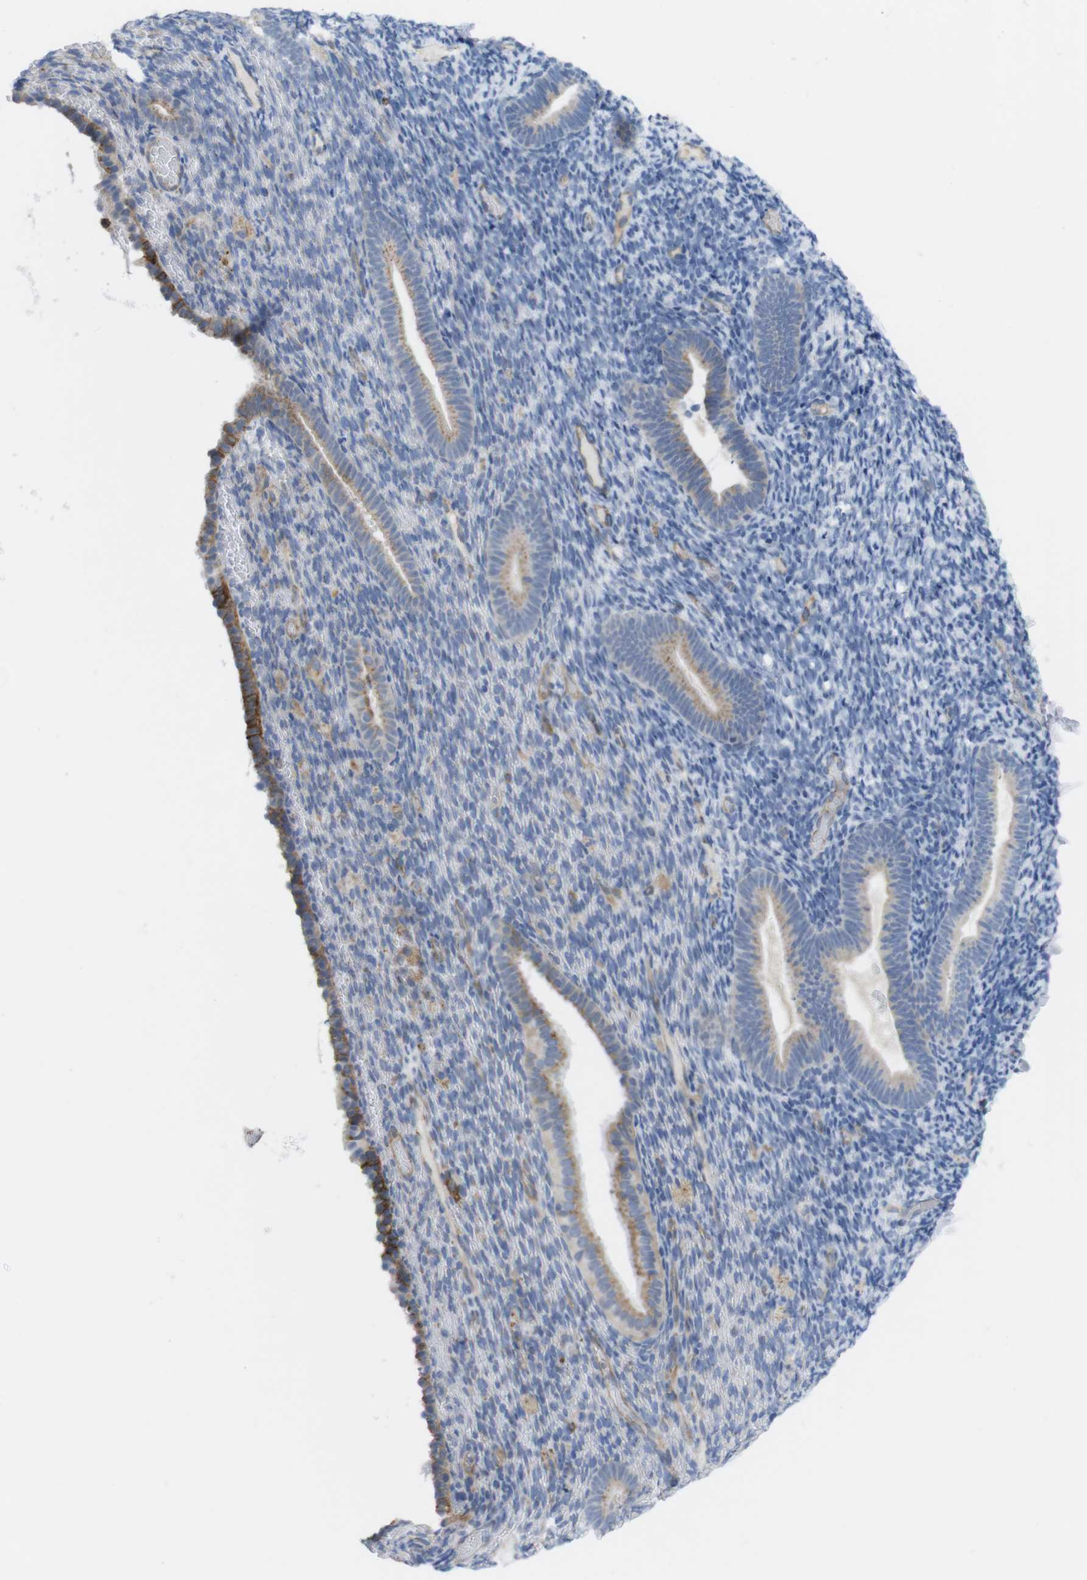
{"staining": {"intensity": "weak", "quantity": "<25%", "location": "cytoplasmic/membranous"}, "tissue": "endometrium", "cell_type": "Cells in endometrial stroma", "image_type": "normal", "snomed": [{"axis": "morphology", "description": "Normal tissue, NOS"}, {"axis": "topography", "description": "Endometrium"}], "caption": "IHC image of unremarkable human endometrium stained for a protein (brown), which displays no staining in cells in endometrial stroma. Brightfield microscopy of immunohistochemistry (IHC) stained with DAB (brown) and hematoxylin (blue), captured at high magnification.", "gene": "CCR6", "patient": {"sex": "female", "age": 51}}